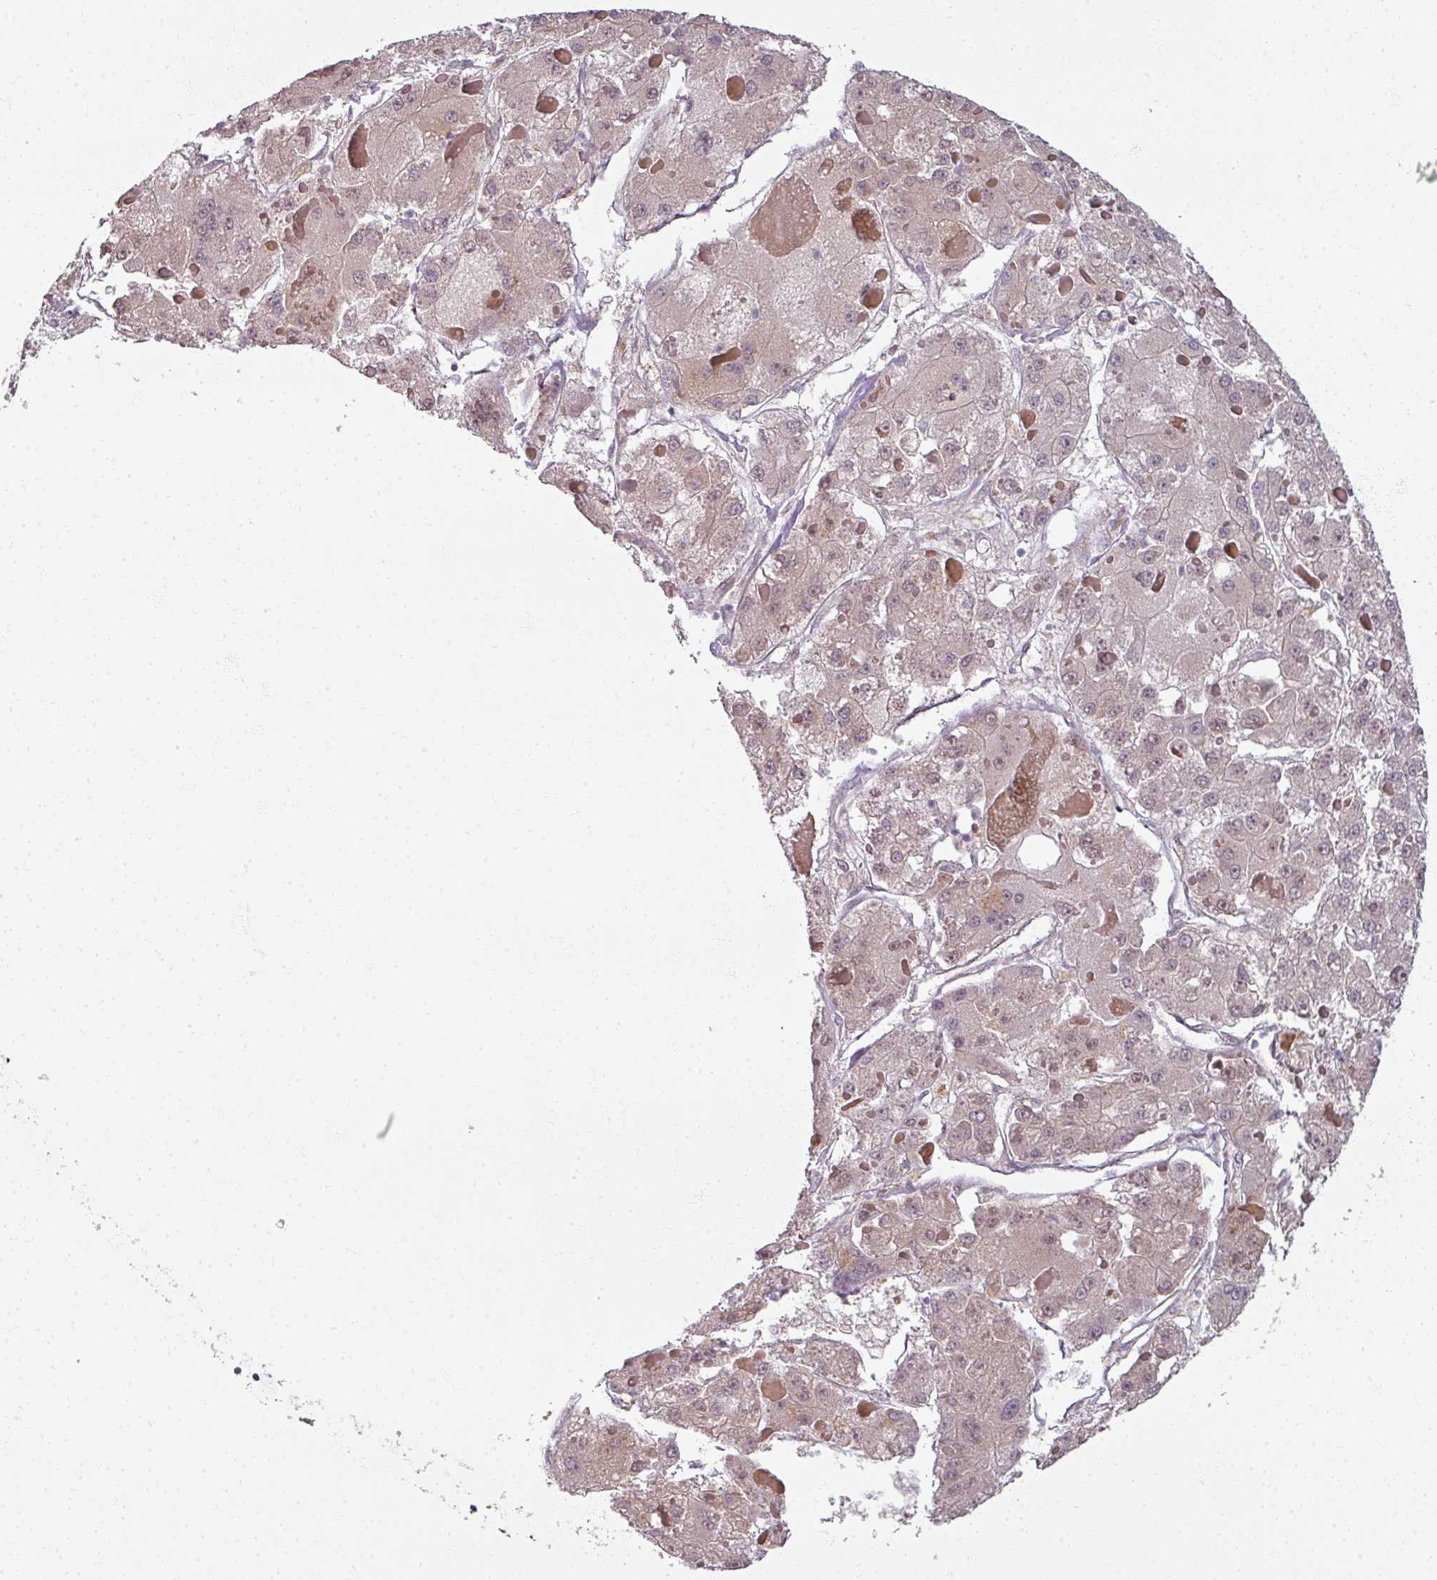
{"staining": {"intensity": "moderate", "quantity": "<25%", "location": "cytoplasmic/membranous,nuclear"}, "tissue": "liver cancer", "cell_type": "Tumor cells", "image_type": "cancer", "snomed": [{"axis": "morphology", "description": "Carcinoma, Hepatocellular, NOS"}, {"axis": "topography", "description": "Liver"}], "caption": "Liver cancer (hepatocellular carcinoma) stained with DAB (3,3'-diaminobenzidine) IHC demonstrates low levels of moderate cytoplasmic/membranous and nuclear expression in about <25% of tumor cells. (Stains: DAB (3,3'-diaminobenzidine) in brown, nuclei in blue, Microscopy: brightfield microscopy at high magnification).", "gene": "MYMK", "patient": {"sex": "female", "age": 73}}